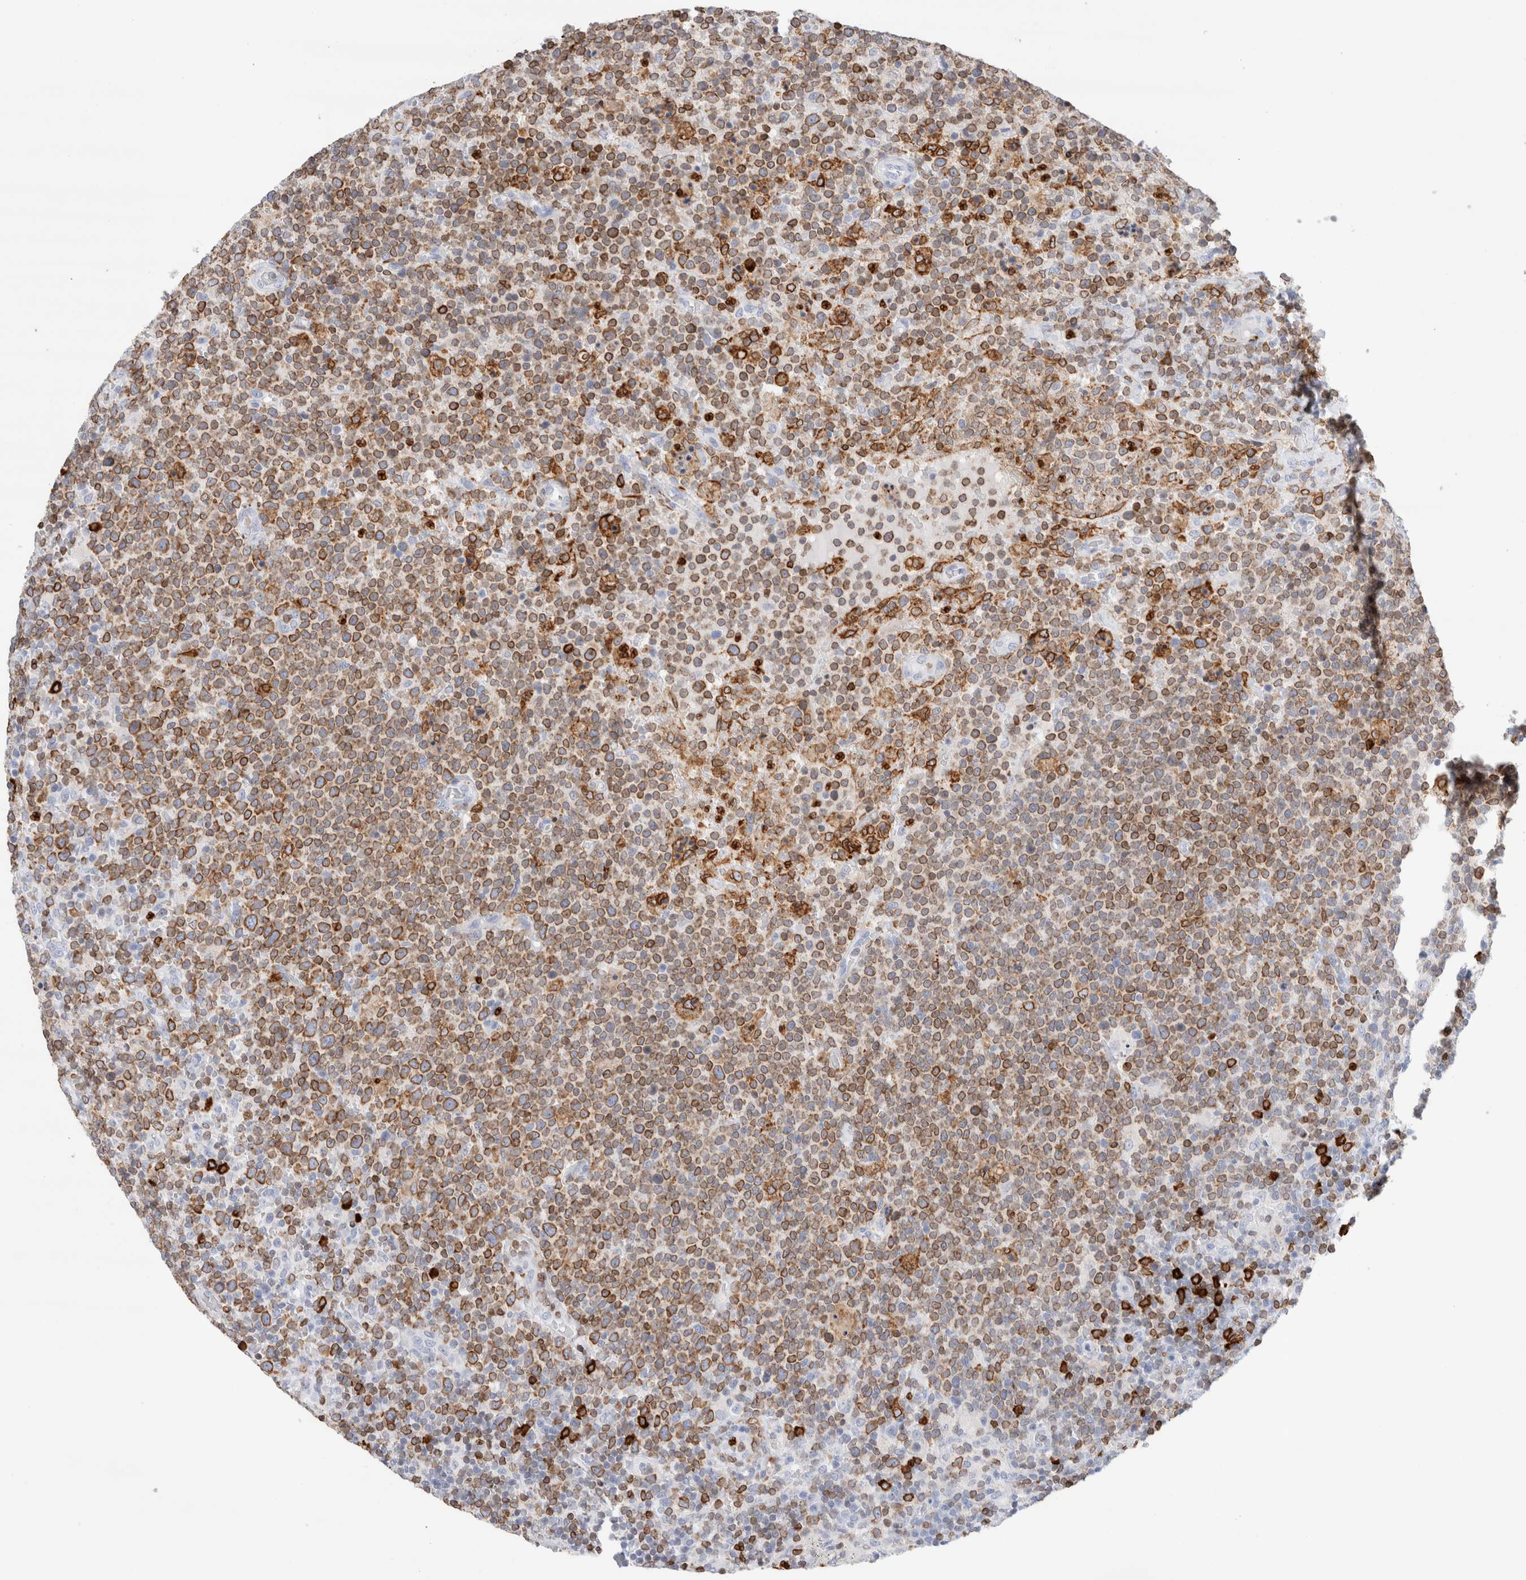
{"staining": {"intensity": "moderate", "quantity": ">75%", "location": "cytoplasmic/membranous"}, "tissue": "lymphoma", "cell_type": "Tumor cells", "image_type": "cancer", "snomed": [{"axis": "morphology", "description": "Malignant lymphoma, non-Hodgkin's type, High grade"}, {"axis": "topography", "description": "Lymph node"}], "caption": "Protein analysis of lymphoma tissue displays moderate cytoplasmic/membranous staining in approximately >75% of tumor cells. (brown staining indicates protein expression, while blue staining denotes nuclei).", "gene": "ALOX5AP", "patient": {"sex": "male", "age": 61}}